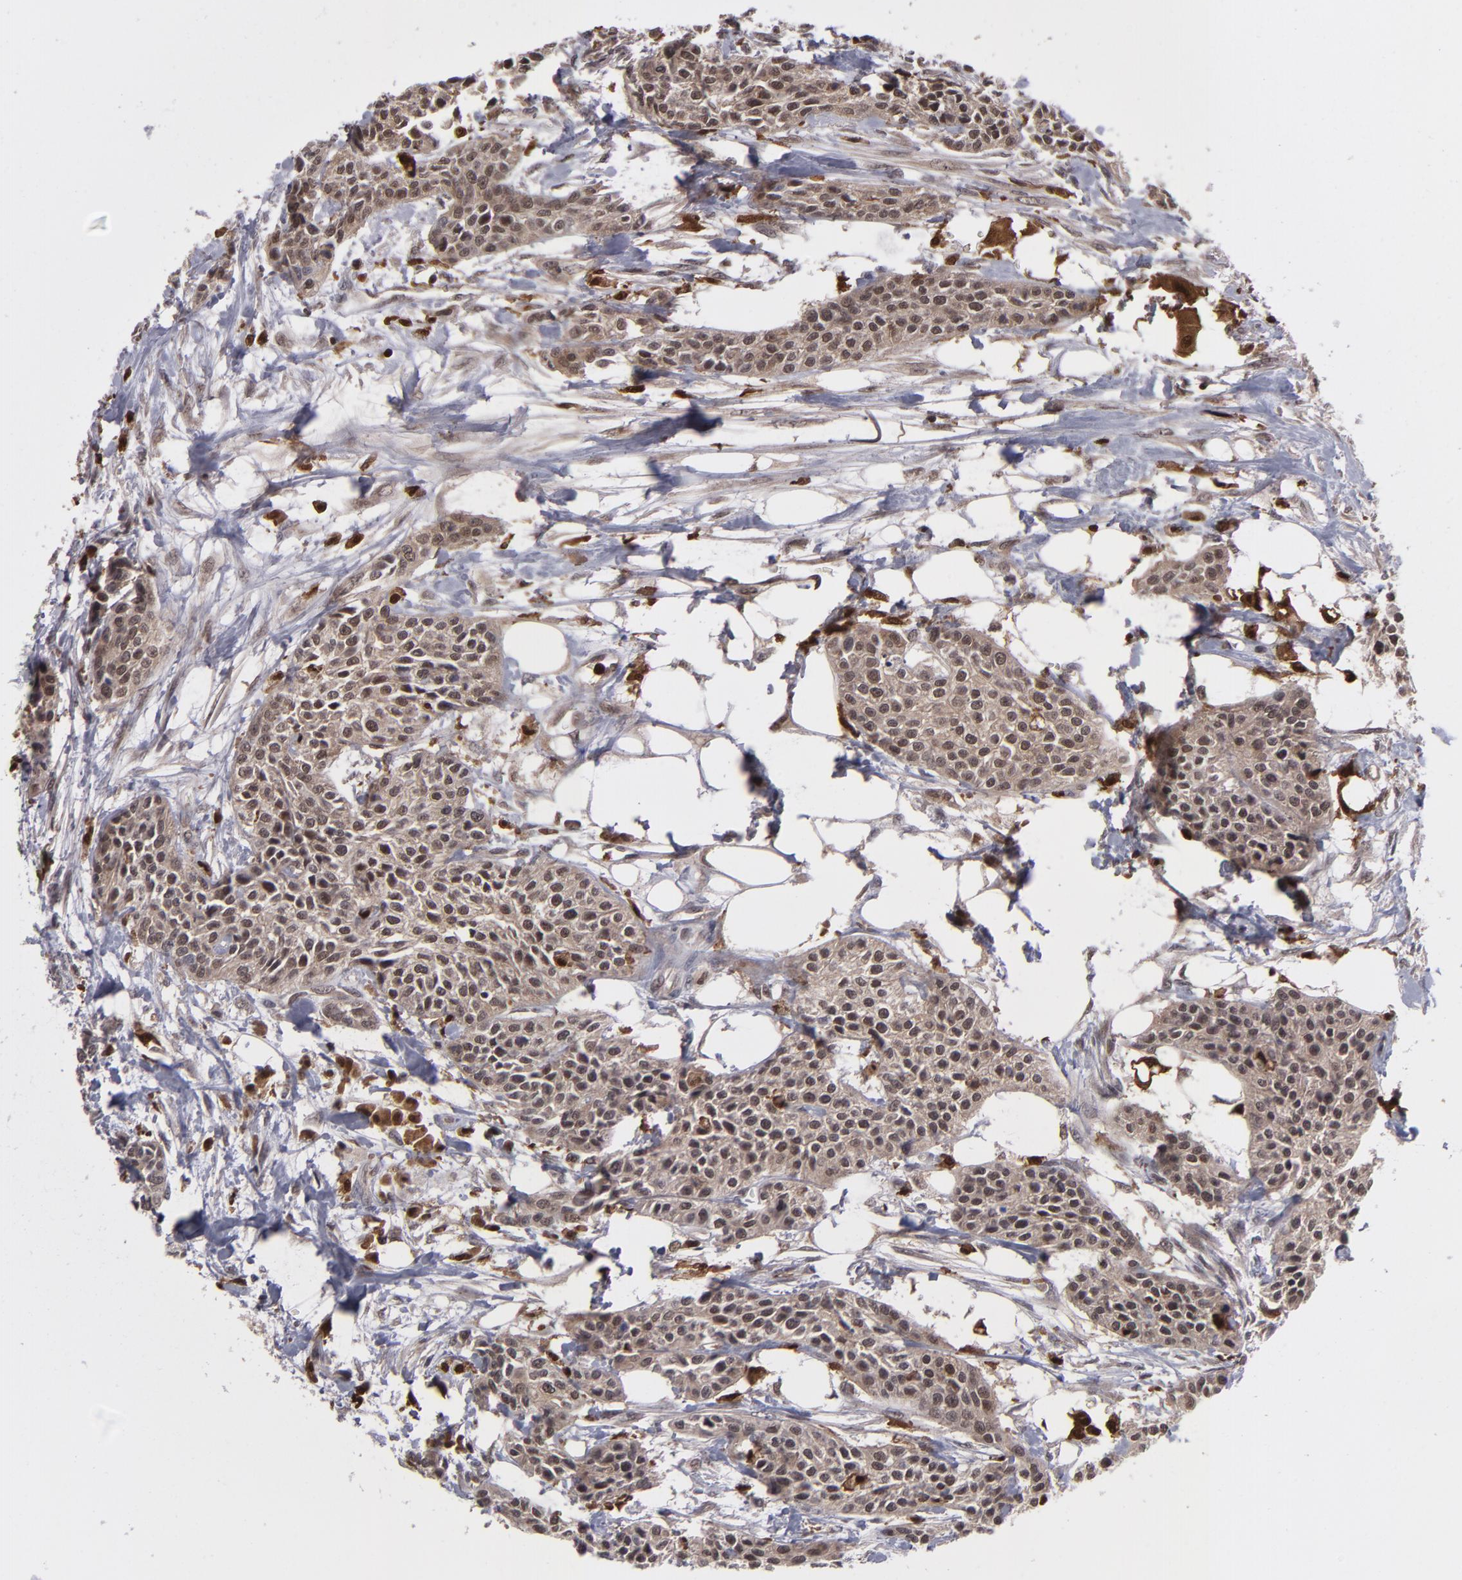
{"staining": {"intensity": "moderate", "quantity": ">75%", "location": "cytoplasmic/membranous,nuclear"}, "tissue": "urothelial cancer", "cell_type": "Tumor cells", "image_type": "cancer", "snomed": [{"axis": "morphology", "description": "Urothelial carcinoma, High grade"}, {"axis": "topography", "description": "Urinary bladder"}], "caption": "This is a micrograph of immunohistochemistry staining of urothelial cancer, which shows moderate positivity in the cytoplasmic/membranous and nuclear of tumor cells.", "gene": "GRB2", "patient": {"sex": "male", "age": 56}}